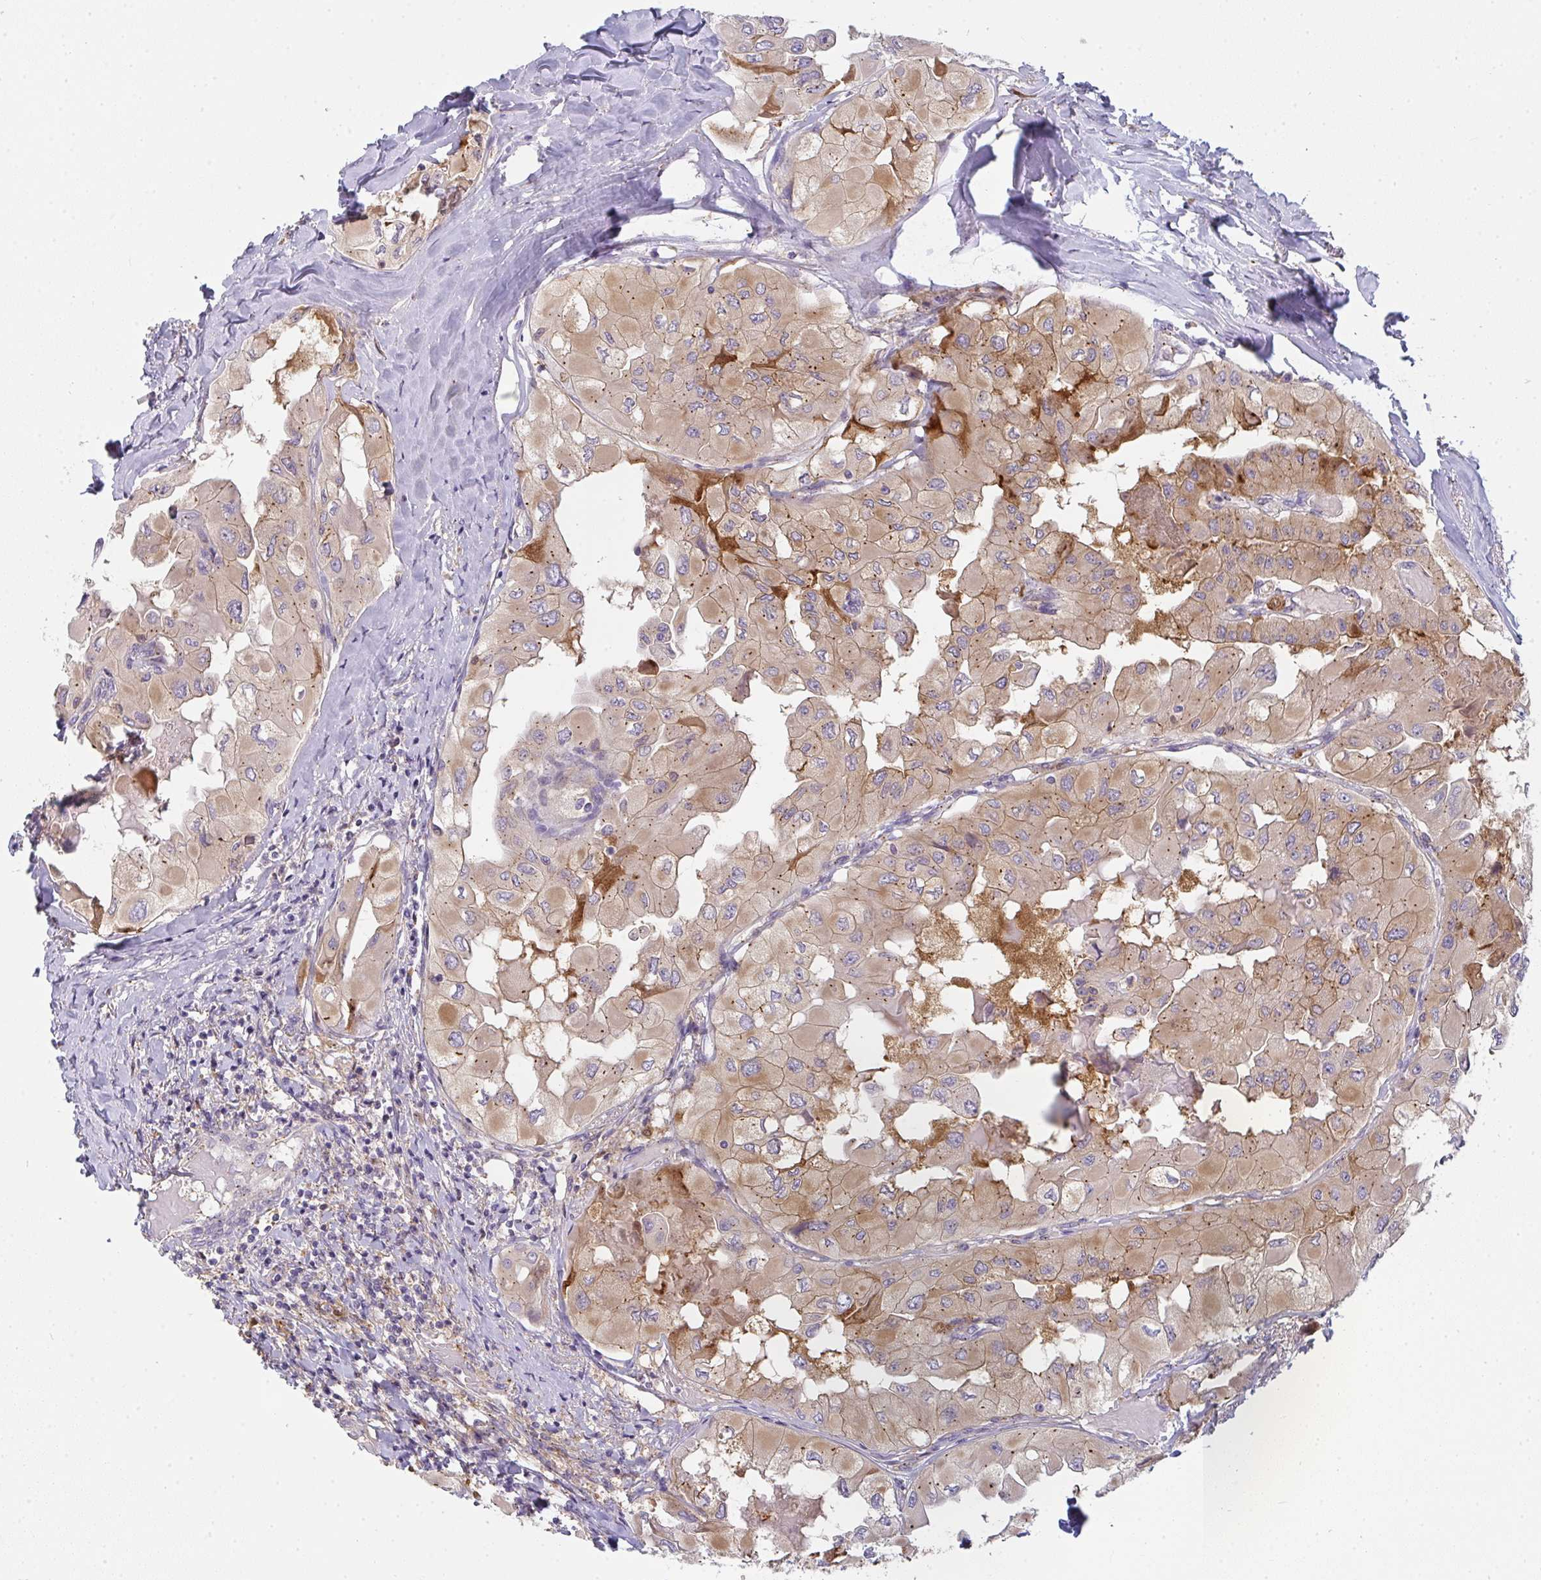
{"staining": {"intensity": "weak", "quantity": ">75%", "location": "cytoplasmic/membranous"}, "tissue": "thyroid cancer", "cell_type": "Tumor cells", "image_type": "cancer", "snomed": [{"axis": "morphology", "description": "Normal tissue, NOS"}, {"axis": "morphology", "description": "Papillary adenocarcinoma, NOS"}, {"axis": "topography", "description": "Thyroid gland"}], "caption": "Immunohistochemistry (DAB (3,3'-diaminobenzidine)) staining of thyroid cancer (papillary adenocarcinoma) exhibits weak cytoplasmic/membranous protein staining in approximately >75% of tumor cells.", "gene": "SNX5", "patient": {"sex": "female", "age": 59}}